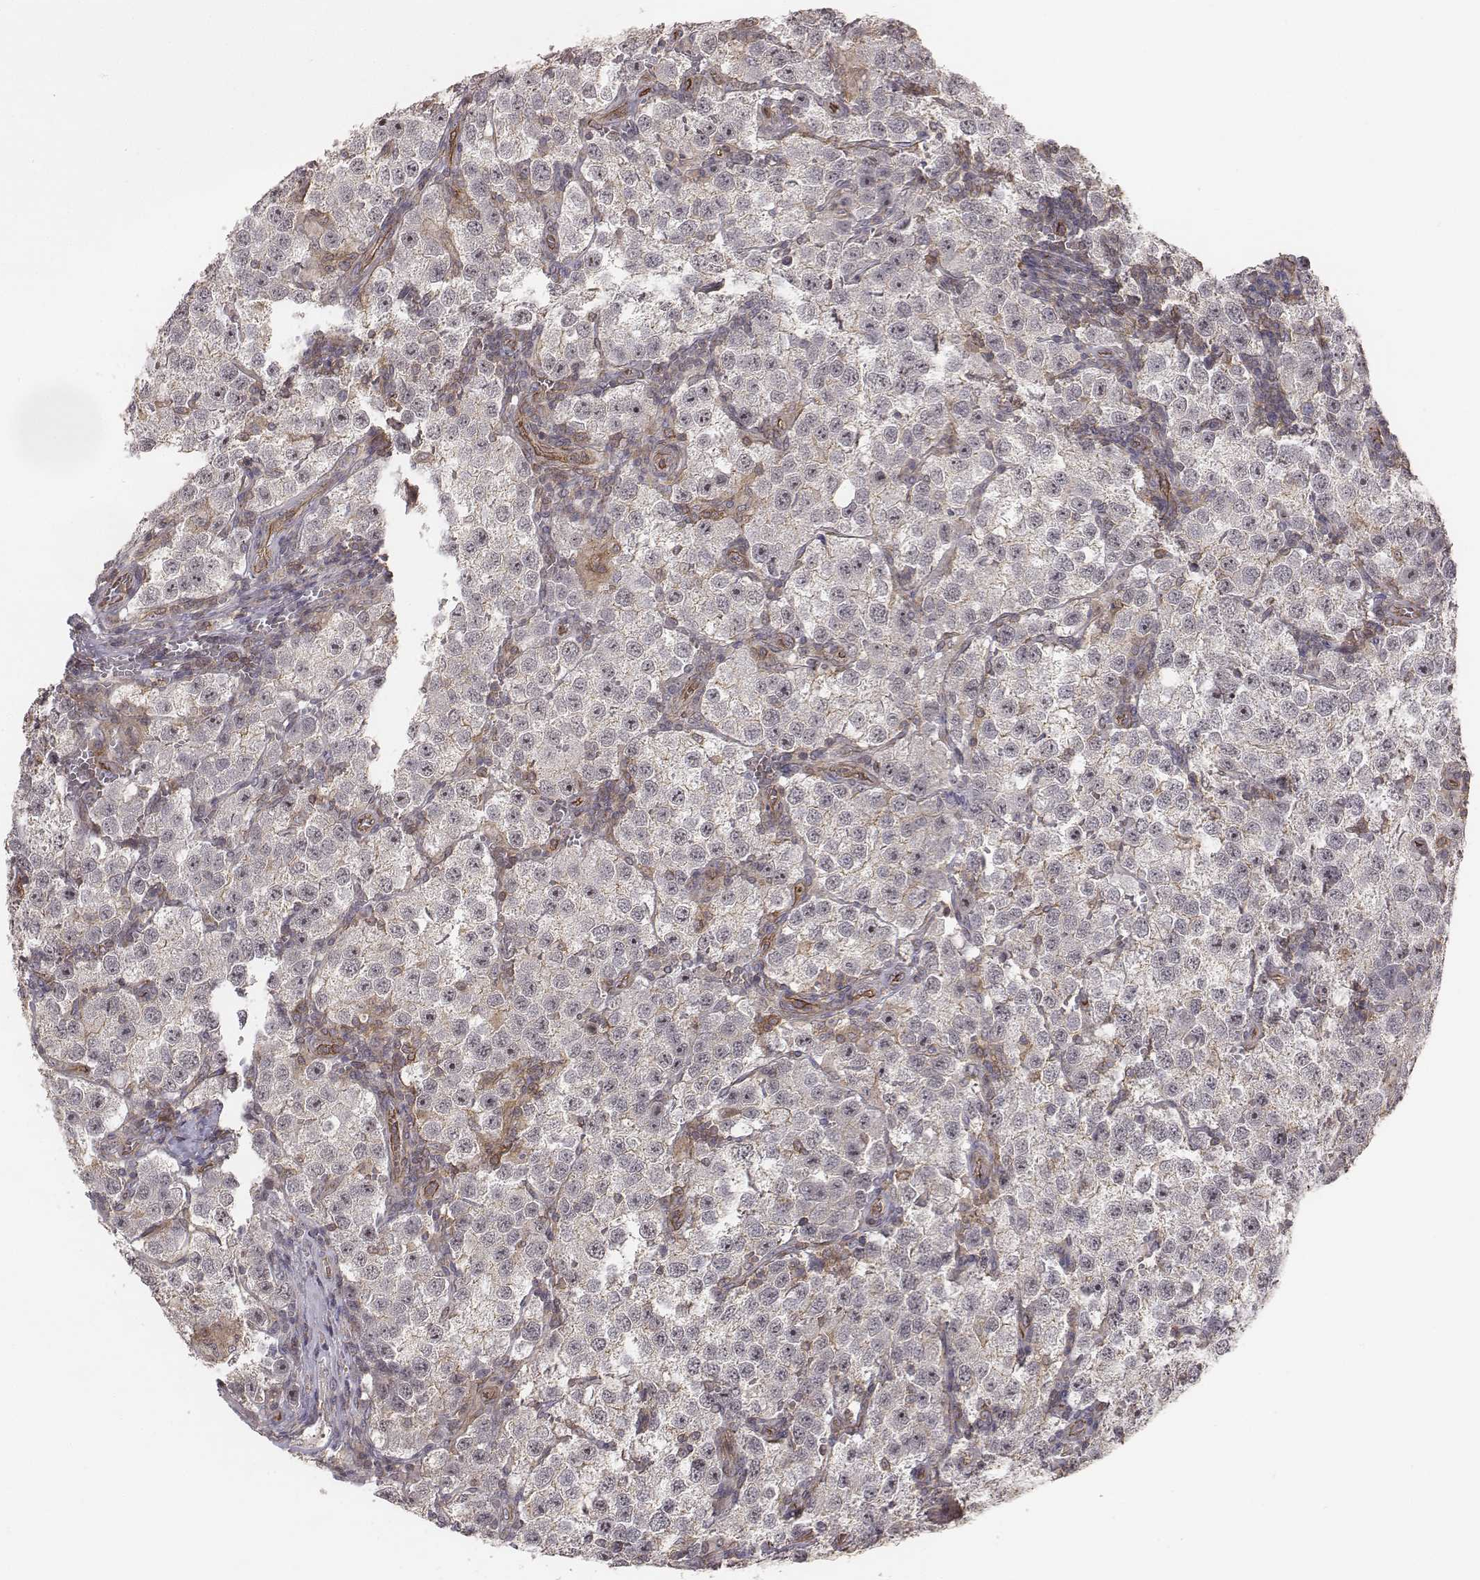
{"staining": {"intensity": "negative", "quantity": "none", "location": "none"}, "tissue": "testis cancer", "cell_type": "Tumor cells", "image_type": "cancer", "snomed": [{"axis": "morphology", "description": "Seminoma, NOS"}, {"axis": "topography", "description": "Testis"}], "caption": "Tumor cells are negative for brown protein staining in testis cancer (seminoma).", "gene": "PTPRG", "patient": {"sex": "male", "age": 37}}